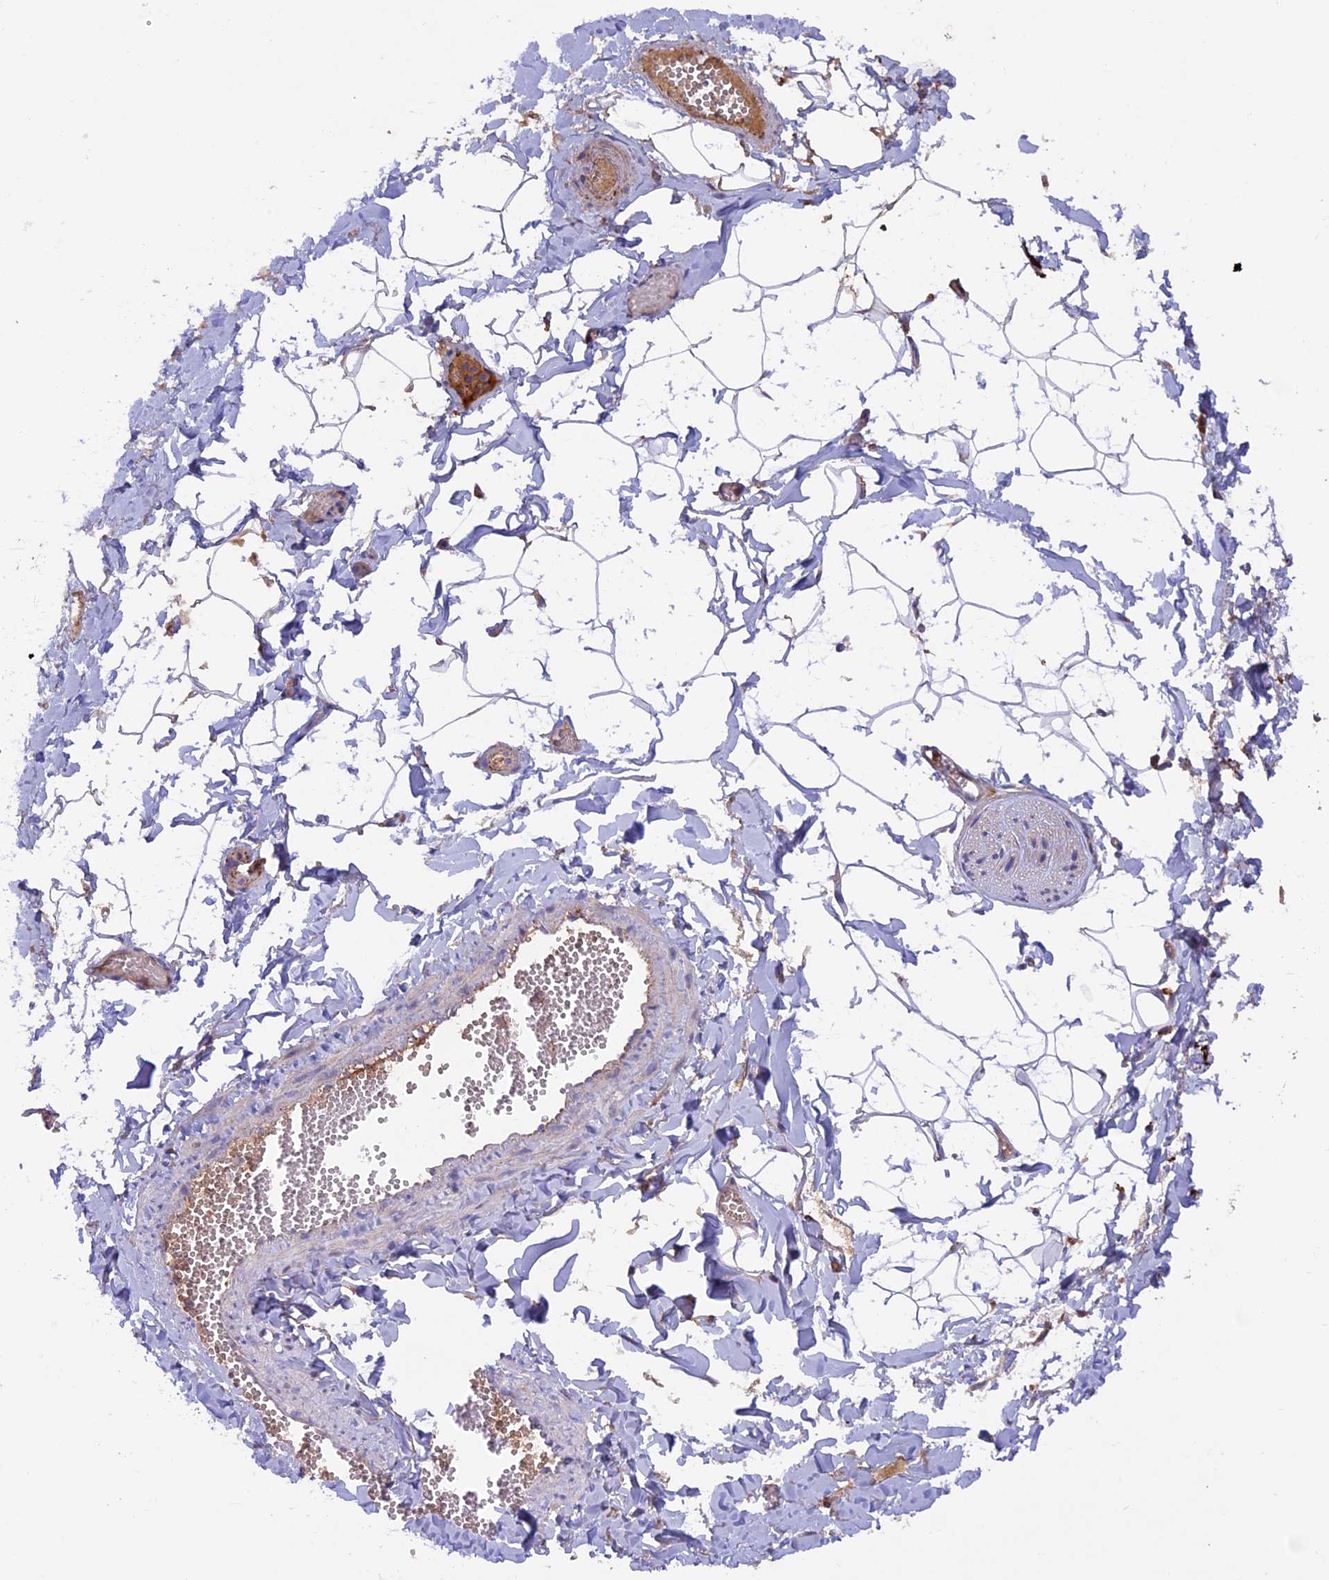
{"staining": {"intensity": "negative", "quantity": "none", "location": "none"}, "tissue": "adipose tissue", "cell_type": "Adipocytes", "image_type": "normal", "snomed": [{"axis": "morphology", "description": "Normal tissue, NOS"}, {"axis": "topography", "description": "Gallbladder"}, {"axis": "topography", "description": "Peripheral nerve tissue"}], "caption": "An IHC photomicrograph of unremarkable adipose tissue is shown. There is no staining in adipocytes of adipose tissue. (DAB (3,3'-diaminobenzidine) immunohistochemistry (IHC) visualized using brightfield microscopy, high magnification).", "gene": "PTPN9", "patient": {"sex": "male", "age": 38}}